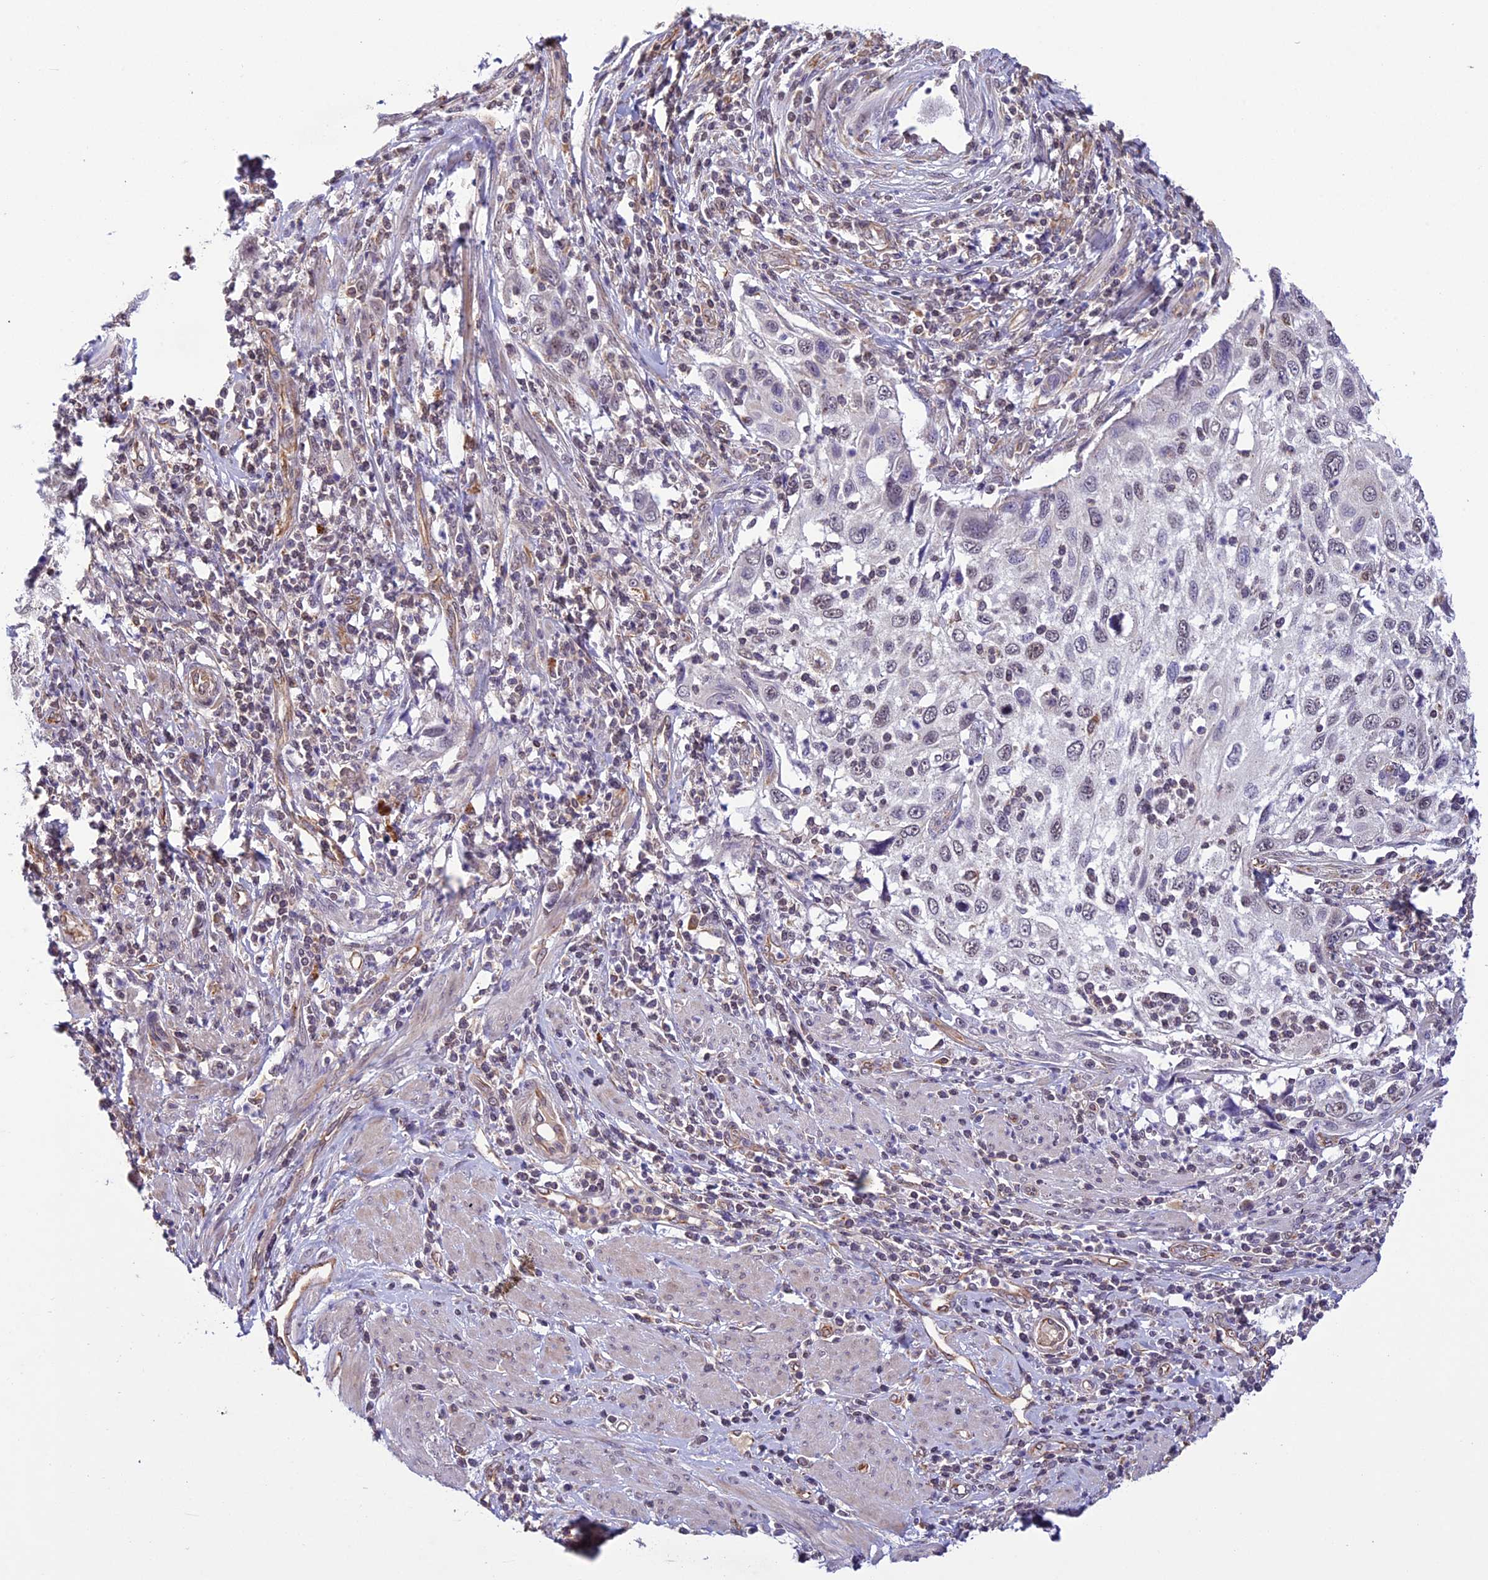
{"staining": {"intensity": "weak", "quantity": "<25%", "location": "nuclear"}, "tissue": "cervical cancer", "cell_type": "Tumor cells", "image_type": "cancer", "snomed": [{"axis": "morphology", "description": "Squamous cell carcinoma, NOS"}, {"axis": "topography", "description": "Cervix"}], "caption": "Cervical cancer was stained to show a protein in brown. There is no significant staining in tumor cells.", "gene": "C3orf70", "patient": {"sex": "female", "age": 70}}